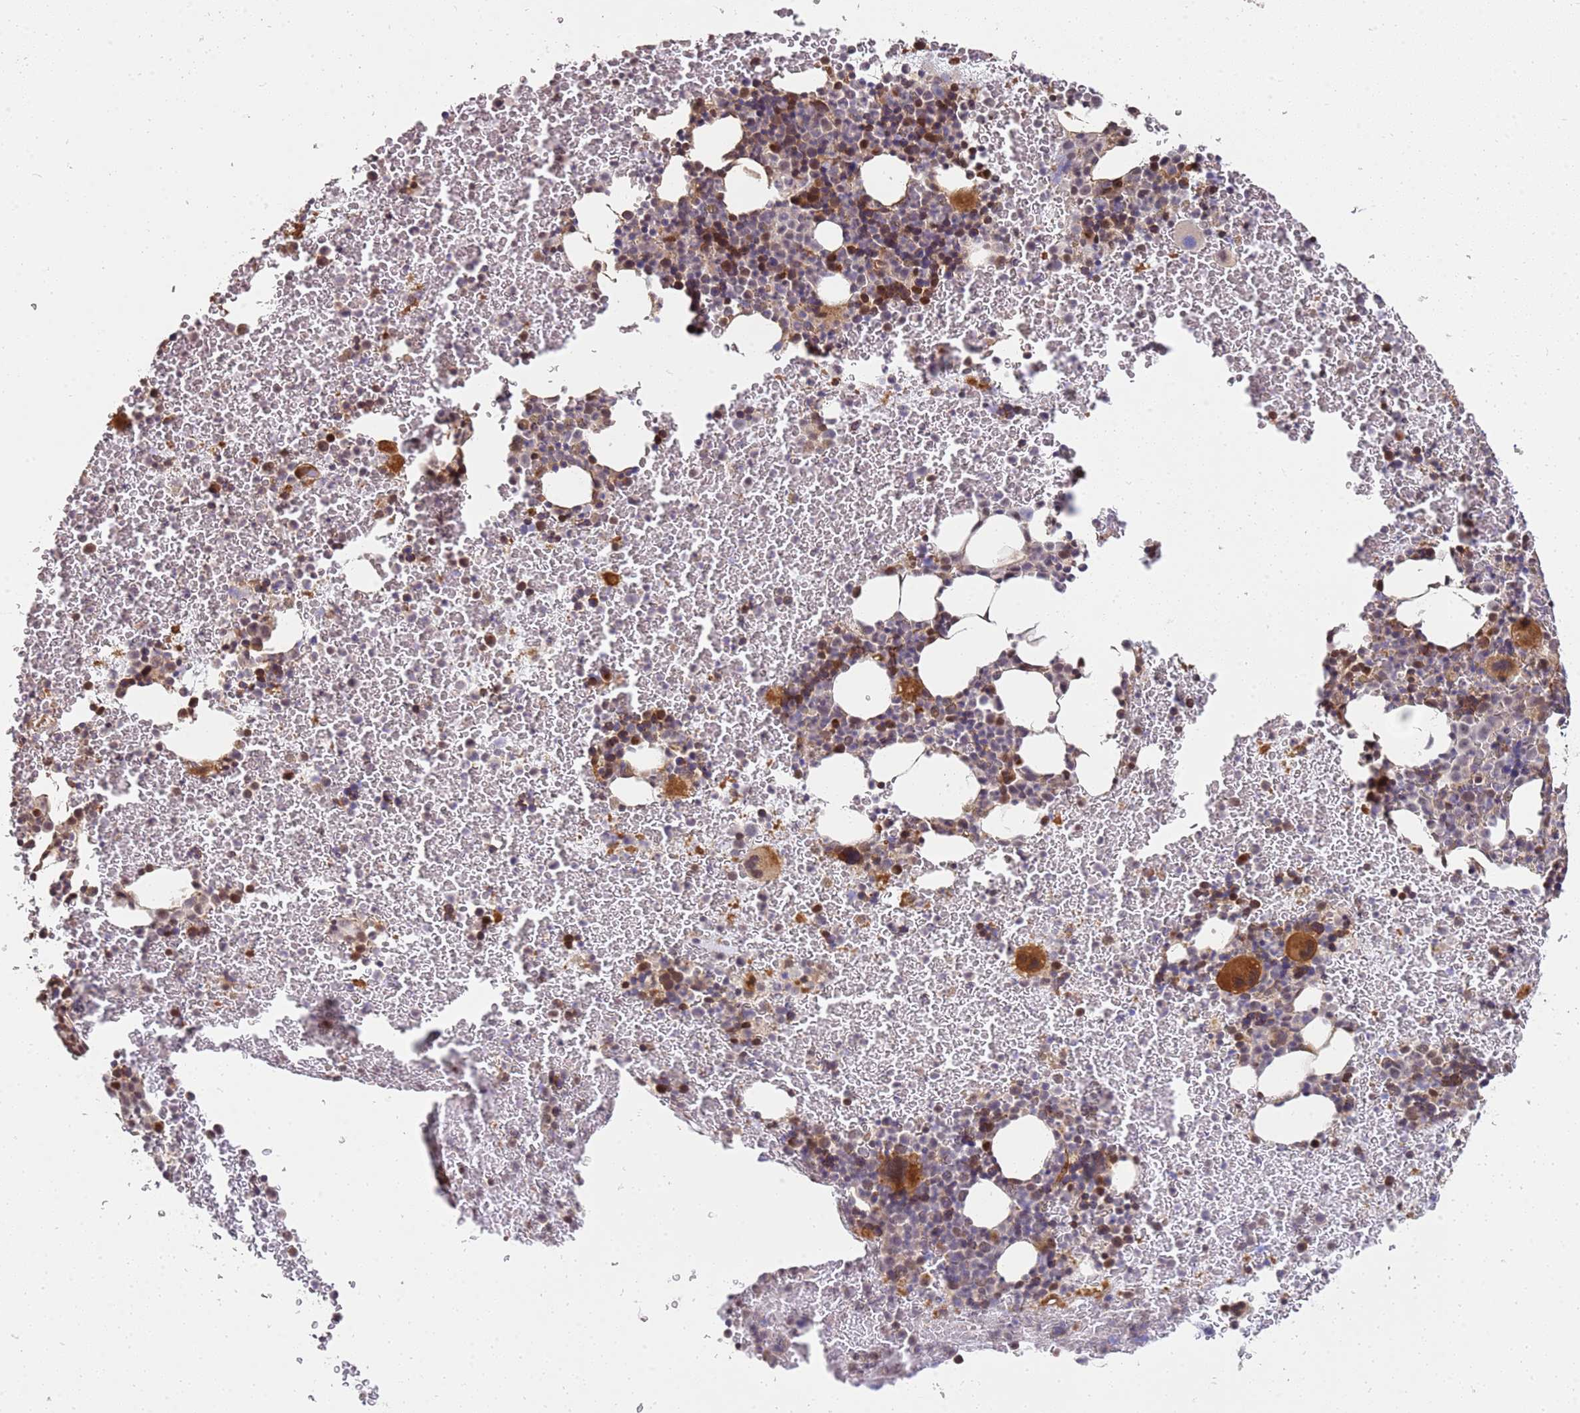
{"staining": {"intensity": "strong", "quantity": "<25%", "location": "cytoplasmic/membranous"}, "tissue": "bone marrow", "cell_type": "Hematopoietic cells", "image_type": "normal", "snomed": [{"axis": "morphology", "description": "Normal tissue, NOS"}, {"axis": "topography", "description": "Bone marrow"}], "caption": "Bone marrow stained with DAB (3,3'-diaminobenzidine) IHC reveals medium levels of strong cytoplasmic/membranous expression in about <25% of hematopoietic cells.", "gene": "ST18", "patient": {"sex": "male", "age": 11}}